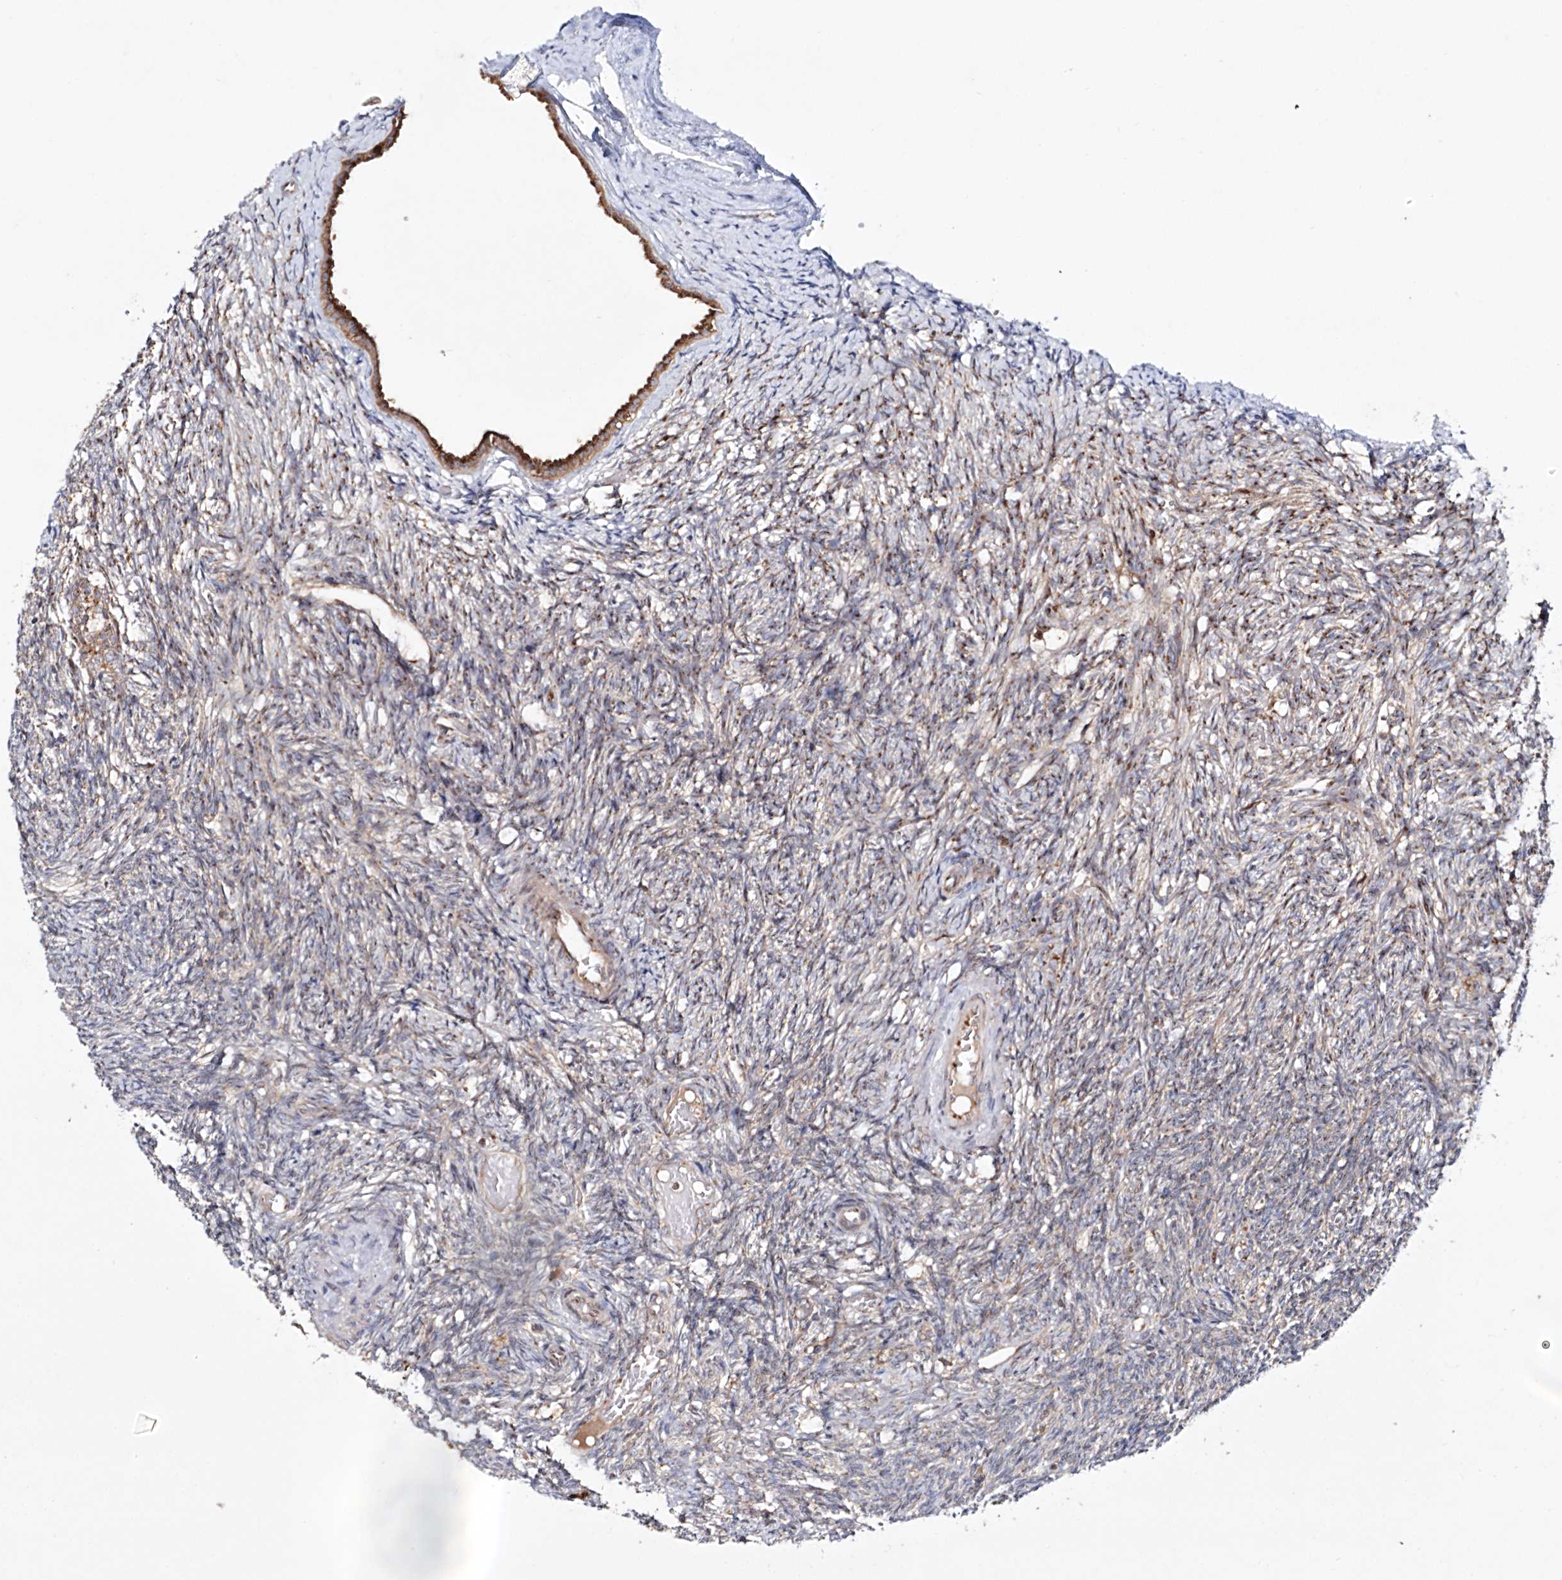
{"staining": {"intensity": "moderate", "quantity": ">75%", "location": "cytoplasmic/membranous"}, "tissue": "ovary", "cell_type": "Ovarian stroma cells", "image_type": "normal", "snomed": [{"axis": "morphology", "description": "Normal tissue, NOS"}, {"axis": "topography", "description": "Ovary"}], "caption": "This micrograph shows normal ovary stained with IHC to label a protein in brown. The cytoplasmic/membranous of ovarian stroma cells show moderate positivity for the protein. Nuclei are counter-stained blue.", "gene": "ARCN1", "patient": {"sex": "female", "age": 41}}